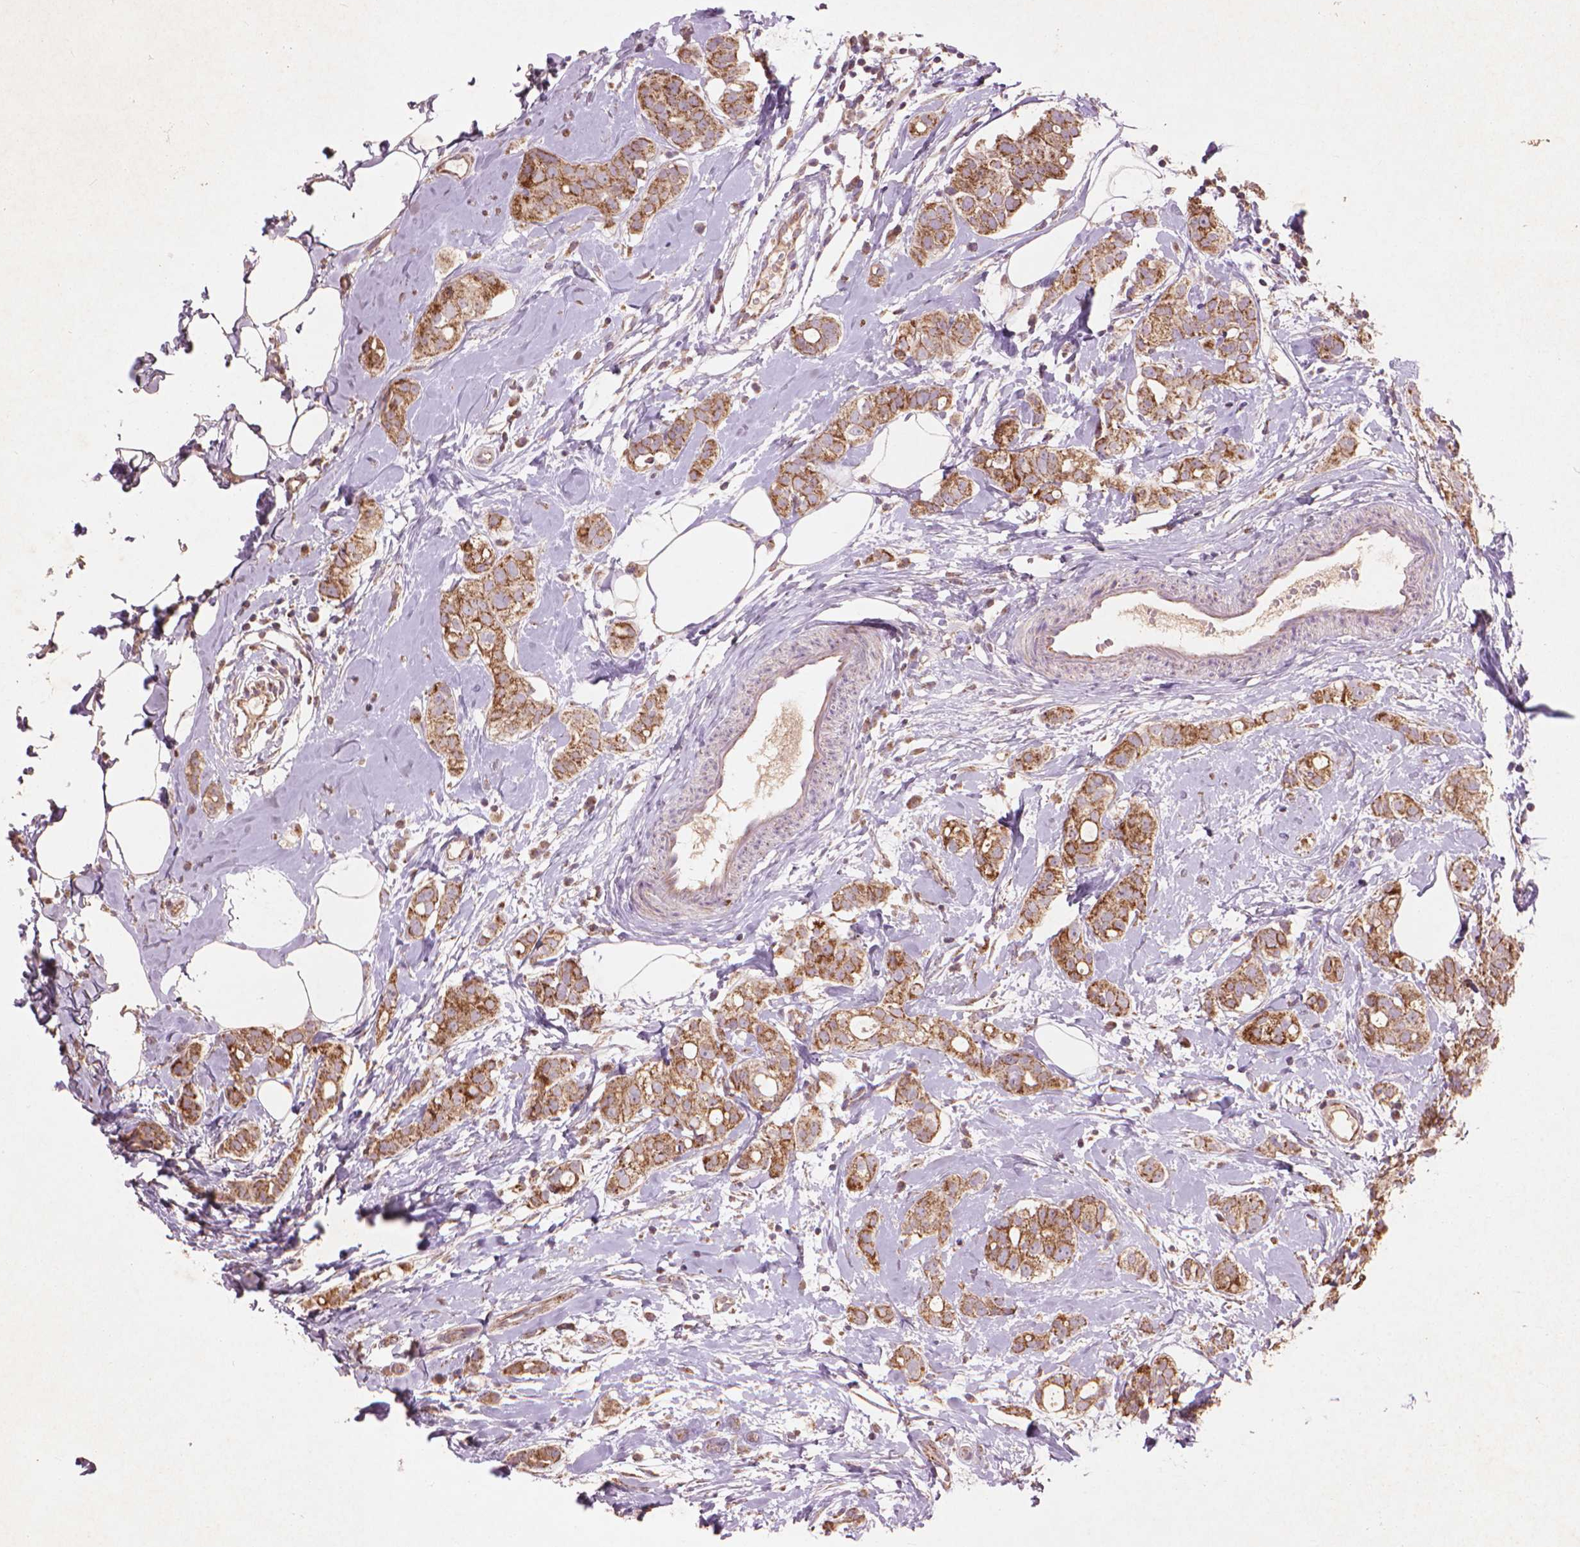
{"staining": {"intensity": "moderate", "quantity": ">75%", "location": "cytoplasmic/membranous"}, "tissue": "breast cancer", "cell_type": "Tumor cells", "image_type": "cancer", "snomed": [{"axis": "morphology", "description": "Duct carcinoma"}, {"axis": "topography", "description": "Breast"}], "caption": "Immunohistochemistry (DAB) staining of invasive ductal carcinoma (breast) reveals moderate cytoplasmic/membranous protein expression in about >75% of tumor cells. Nuclei are stained in blue.", "gene": "NLRX1", "patient": {"sex": "female", "age": 40}}